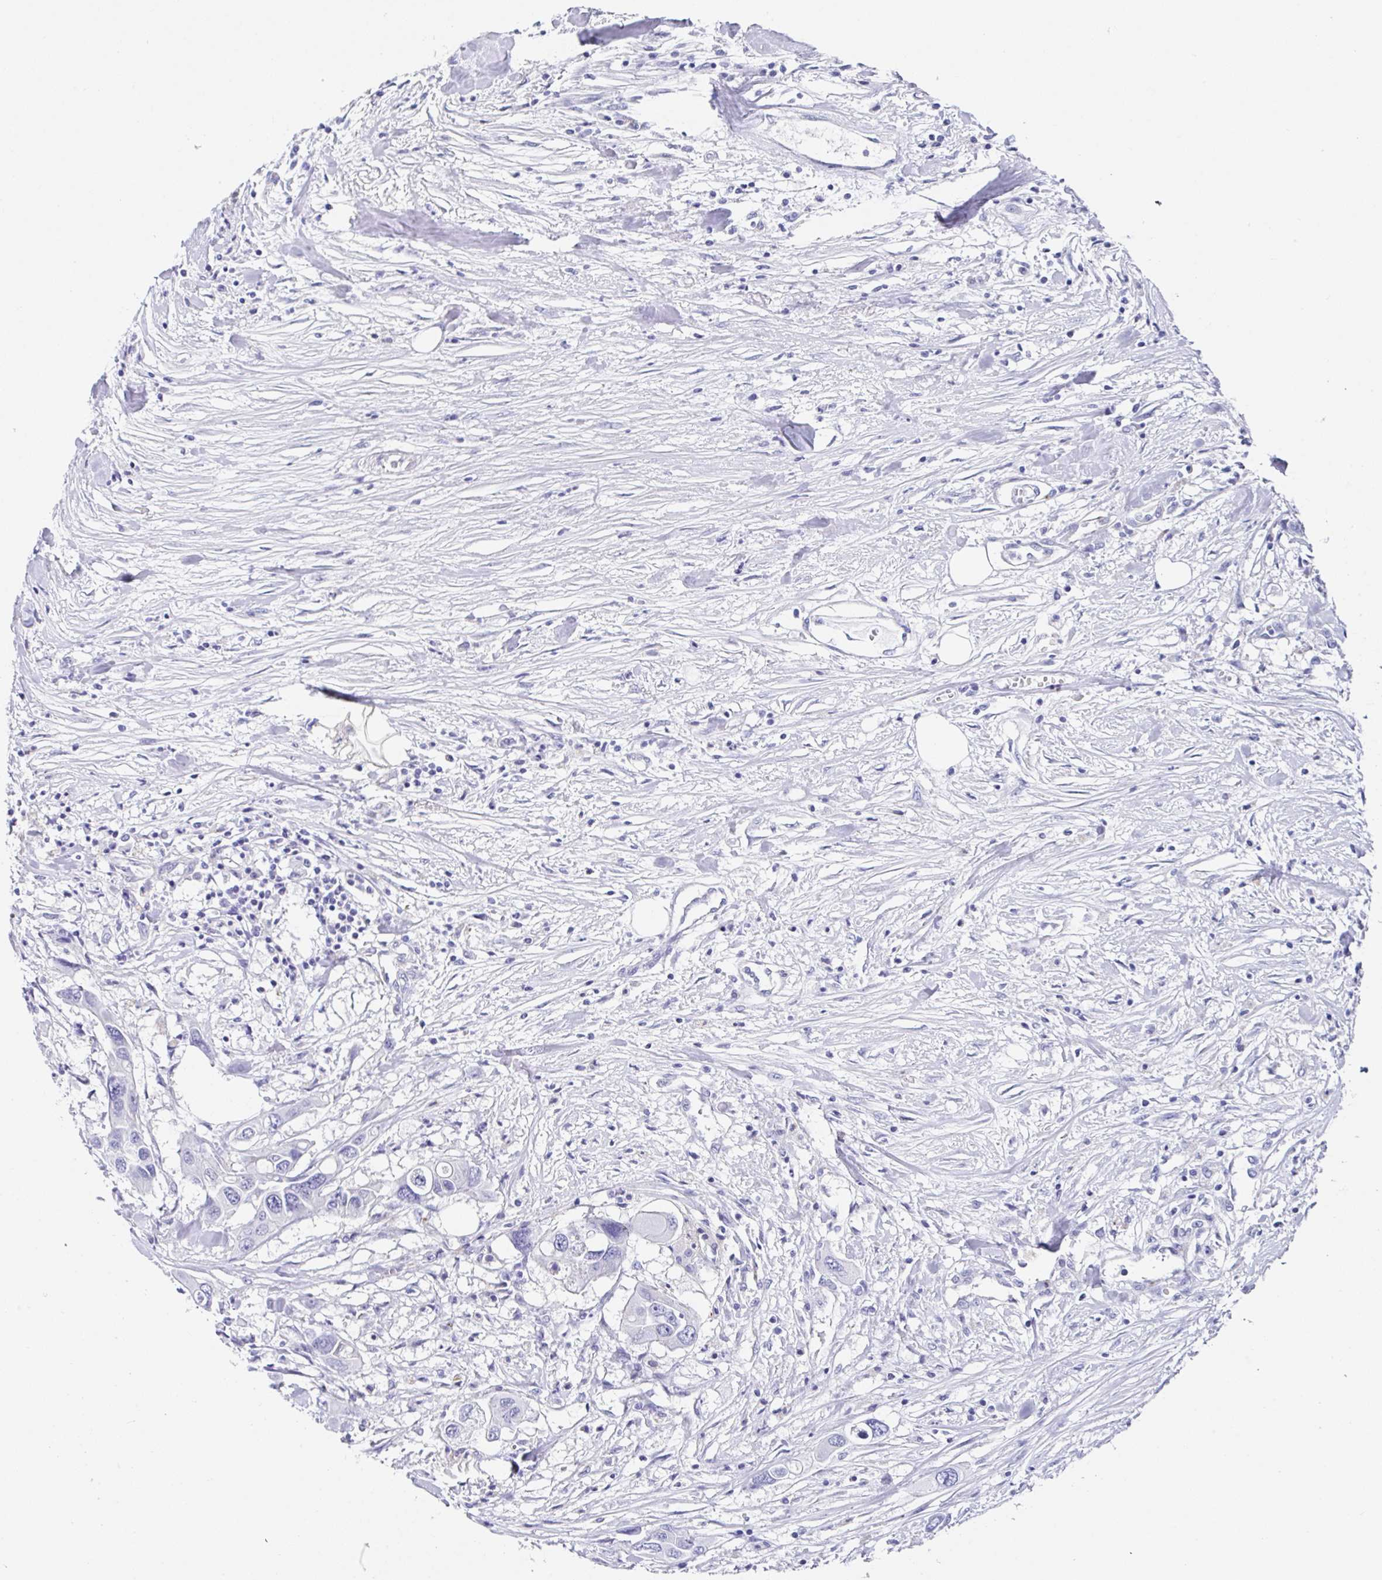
{"staining": {"intensity": "negative", "quantity": "none", "location": "none"}, "tissue": "colorectal cancer", "cell_type": "Tumor cells", "image_type": "cancer", "snomed": [{"axis": "morphology", "description": "Adenocarcinoma, NOS"}, {"axis": "topography", "description": "Colon"}], "caption": "A high-resolution histopathology image shows immunohistochemistry staining of colorectal adenocarcinoma, which exhibits no significant expression in tumor cells.", "gene": "TMPRSS11E", "patient": {"sex": "male", "age": 77}}